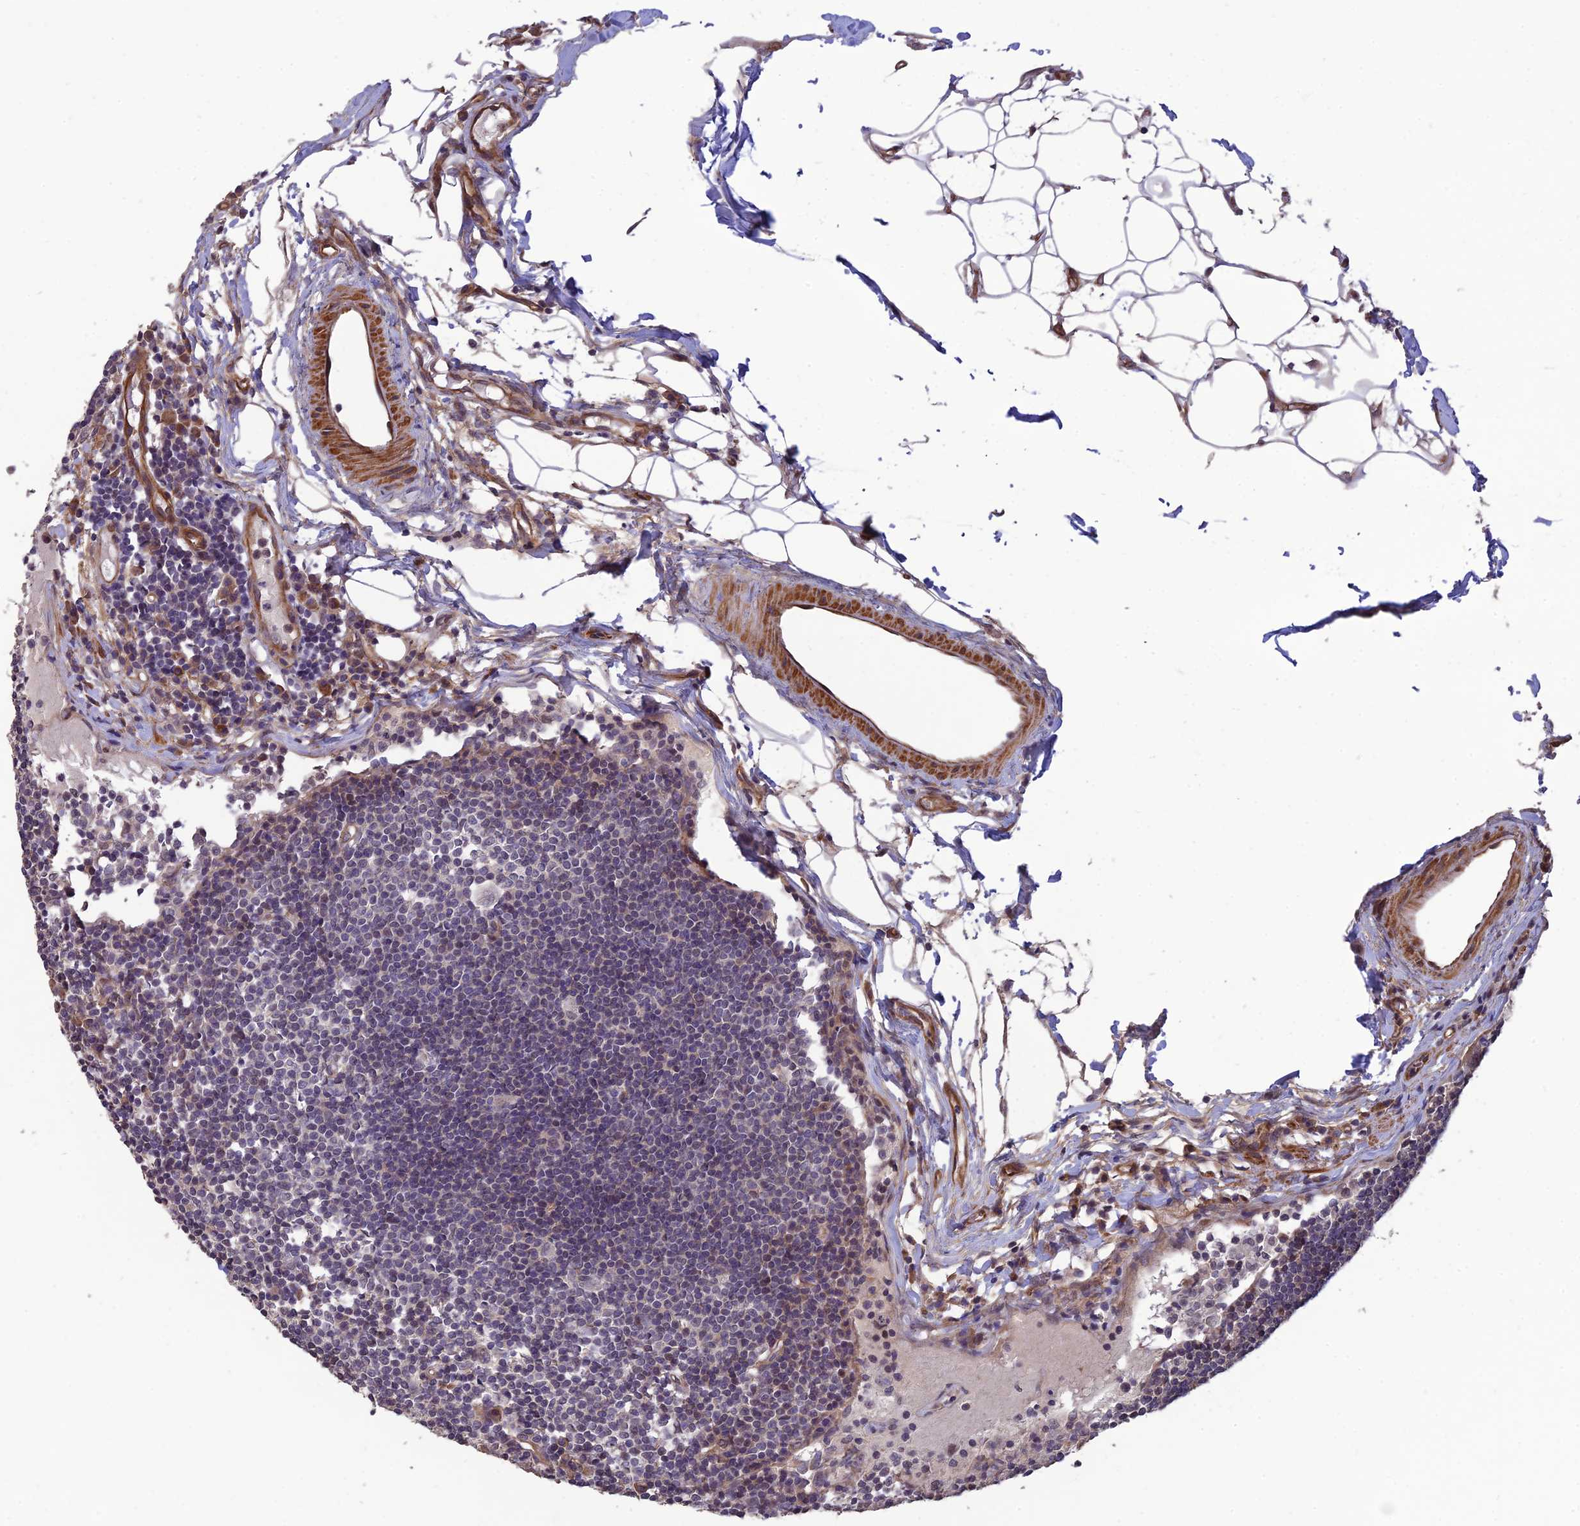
{"staining": {"intensity": "negative", "quantity": "none", "location": "none"}, "tissue": "lymph node", "cell_type": "Germinal center cells", "image_type": "normal", "snomed": [{"axis": "morphology", "description": "Normal tissue, NOS"}, {"axis": "topography", "description": "Lymph node"}], "caption": "Germinal center cells show no significant protein expression in unremarkable lymph node.", "gene": "PAGR1", "patient": {"sex": "female", "age": 55}}